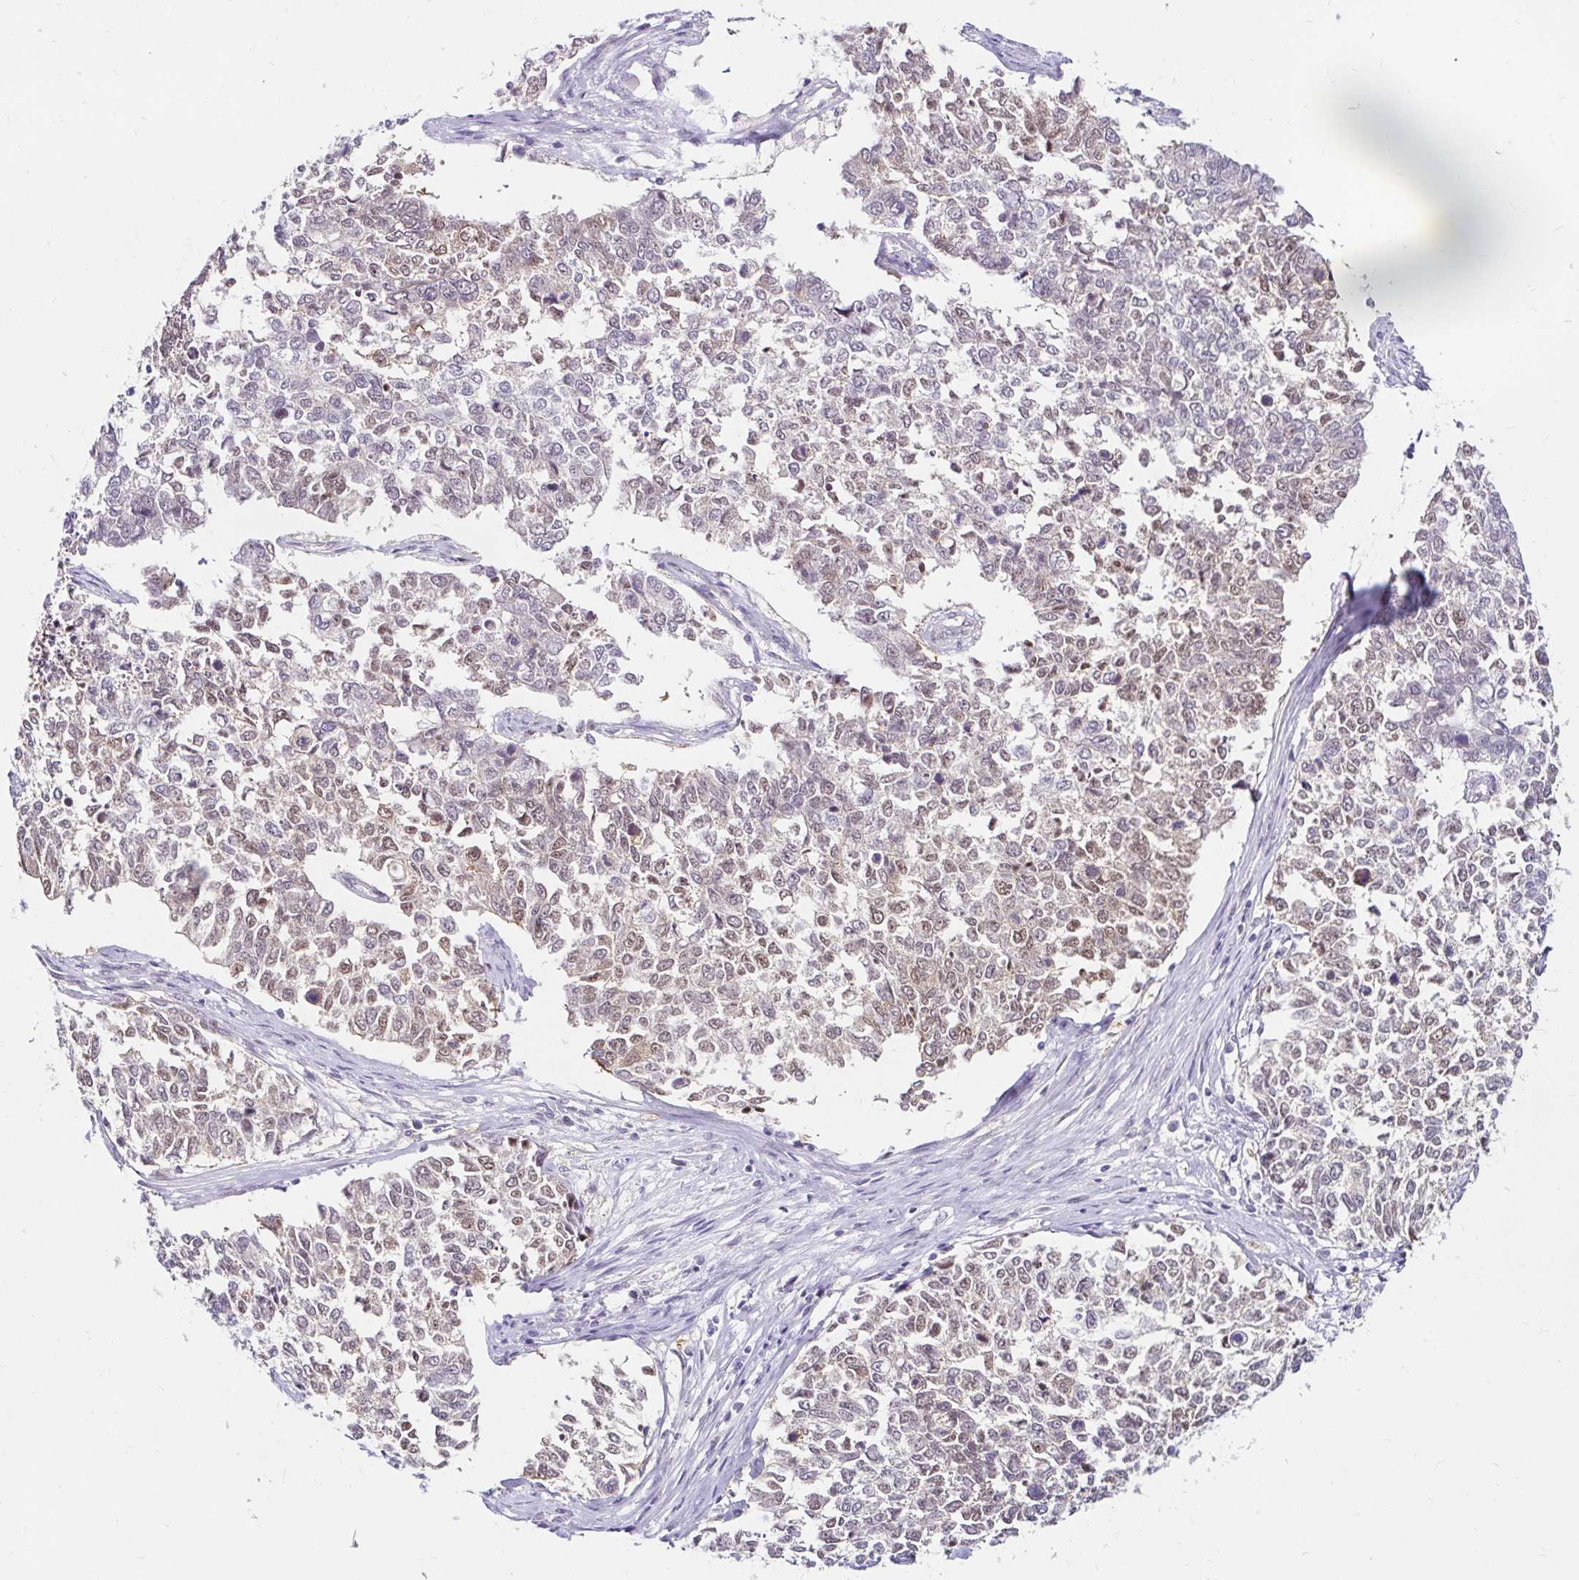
{"staining": {"intensity": "weak", "quantity": "25%-75%", "location": "nuclear"}, "tissue": "cervical cancer", "cell_type": "Tumor cells", "image_type": "cancer", "snomed": [{"axis": "morphology", "description": "Adenocarcinoma, NOS"}, {"axis": "topography", "description": "Cervix"}], "caption": "A low amount of weak nuclear staining is identified in approximately 25%-75% of tumor cells in cervical cancer tissue. The staining was performed using DAB, with brown indicating positive protein expression. Nuclei are stained blue with hematoxylin.", "gene": "GUCY1A1", "patient": {"sex": "female", "age": 63}}